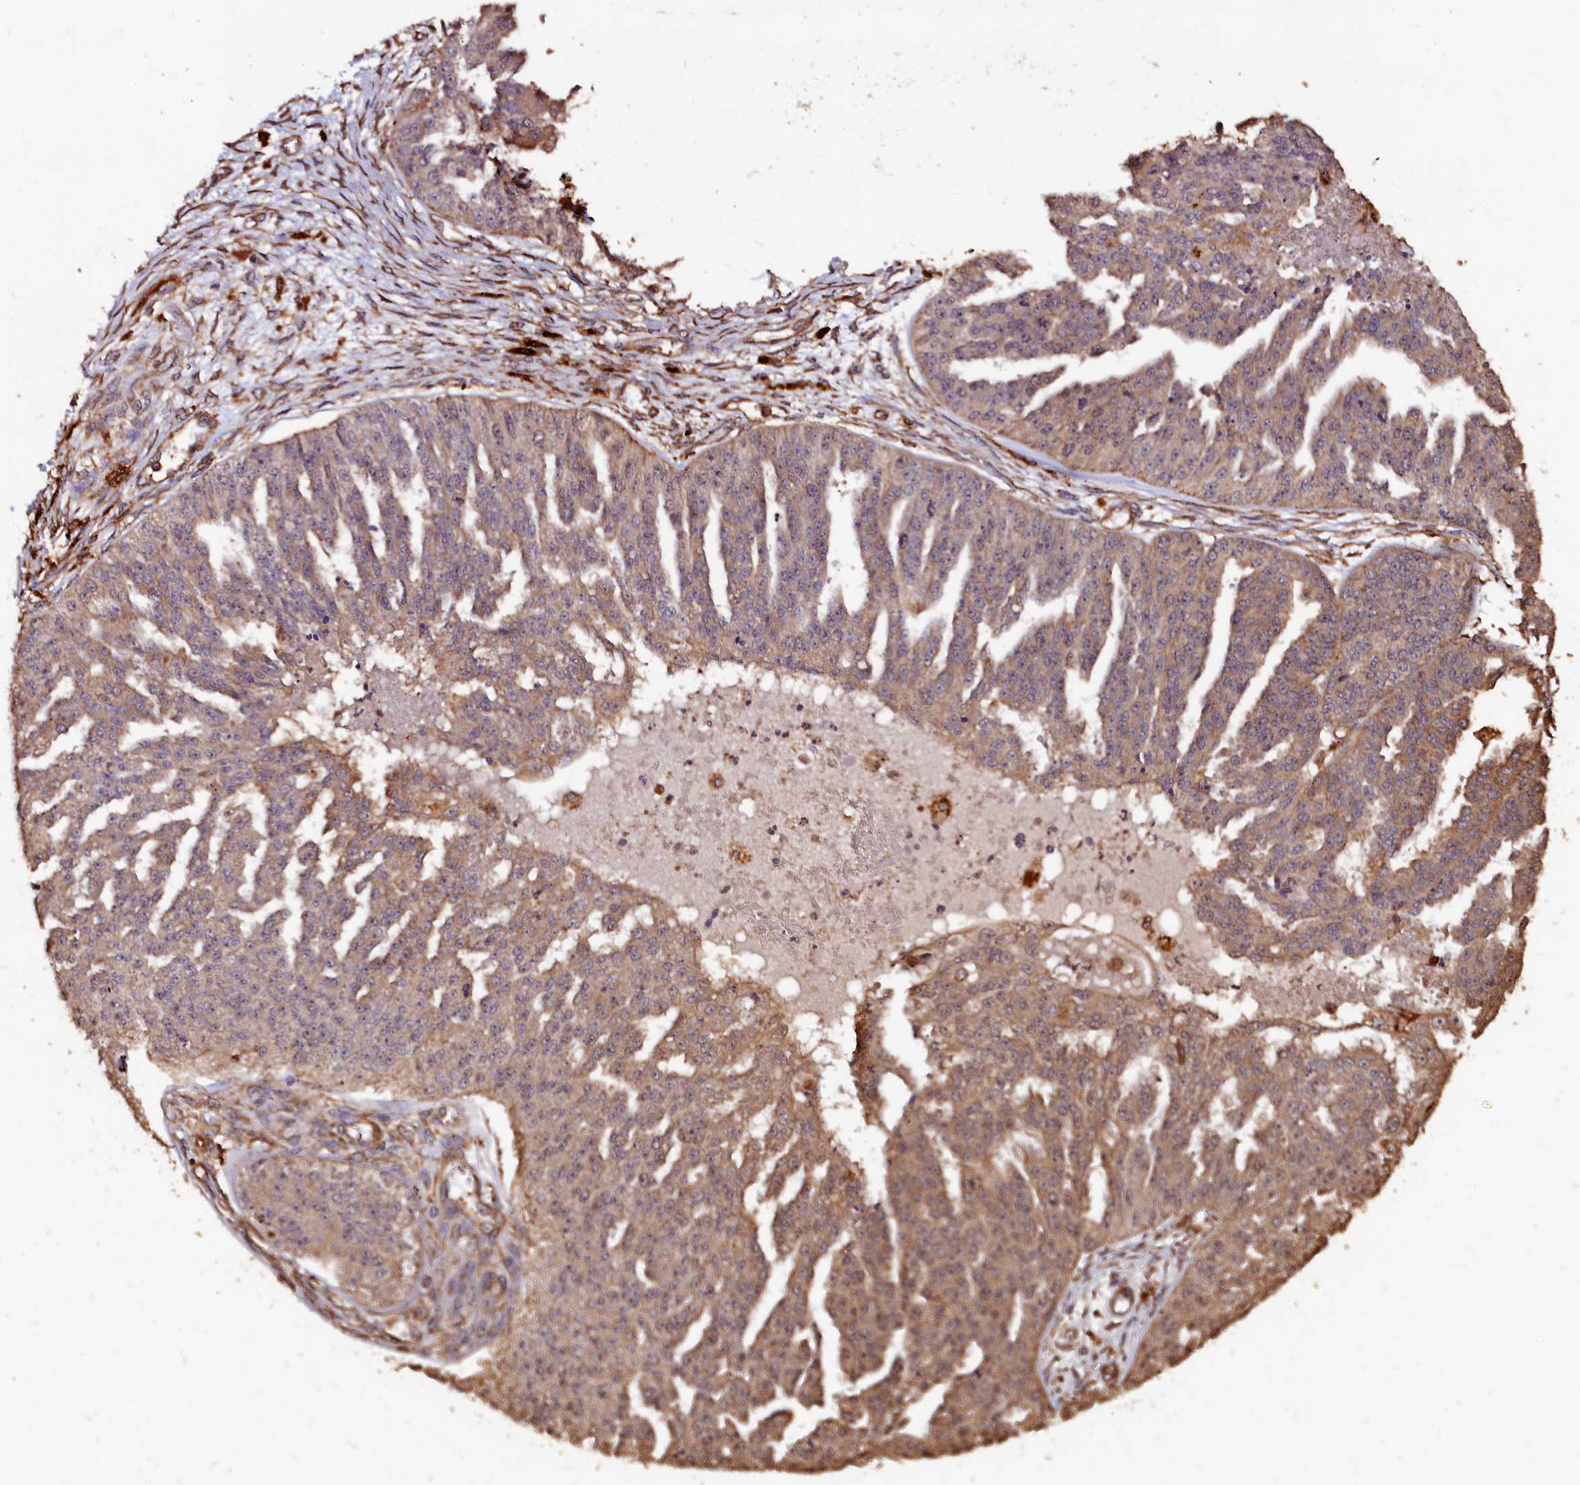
{"staining": {"intensity": "moderate", "quantity": "25%-75%", "location": "cytoplasmic/membranous"}, "tissue": "ovarian cancer", "cell_type": "Tumor cells", "image_type": "cancer", "snomed": [{"axis": "morphology", "description": "Cystadenocarcinoma, serous, NOS"}, {"axis": "topography", "description": "Ovary"}], "caption": "Immunohistochemical staining of human ovarian cancer shows medium levels of moderate cytoplasmic/membranous expression in approximately 25%-75% of tumor cells. The staining was performed using DAB (3,3'-diaminobenzidine) to visualize the protein expression in brown, while the nuclei were stained in blue with hematoxylin (Magnification: 20x).", "gene": "MMP15", "patient": {"sex": "female", "age": 58}}